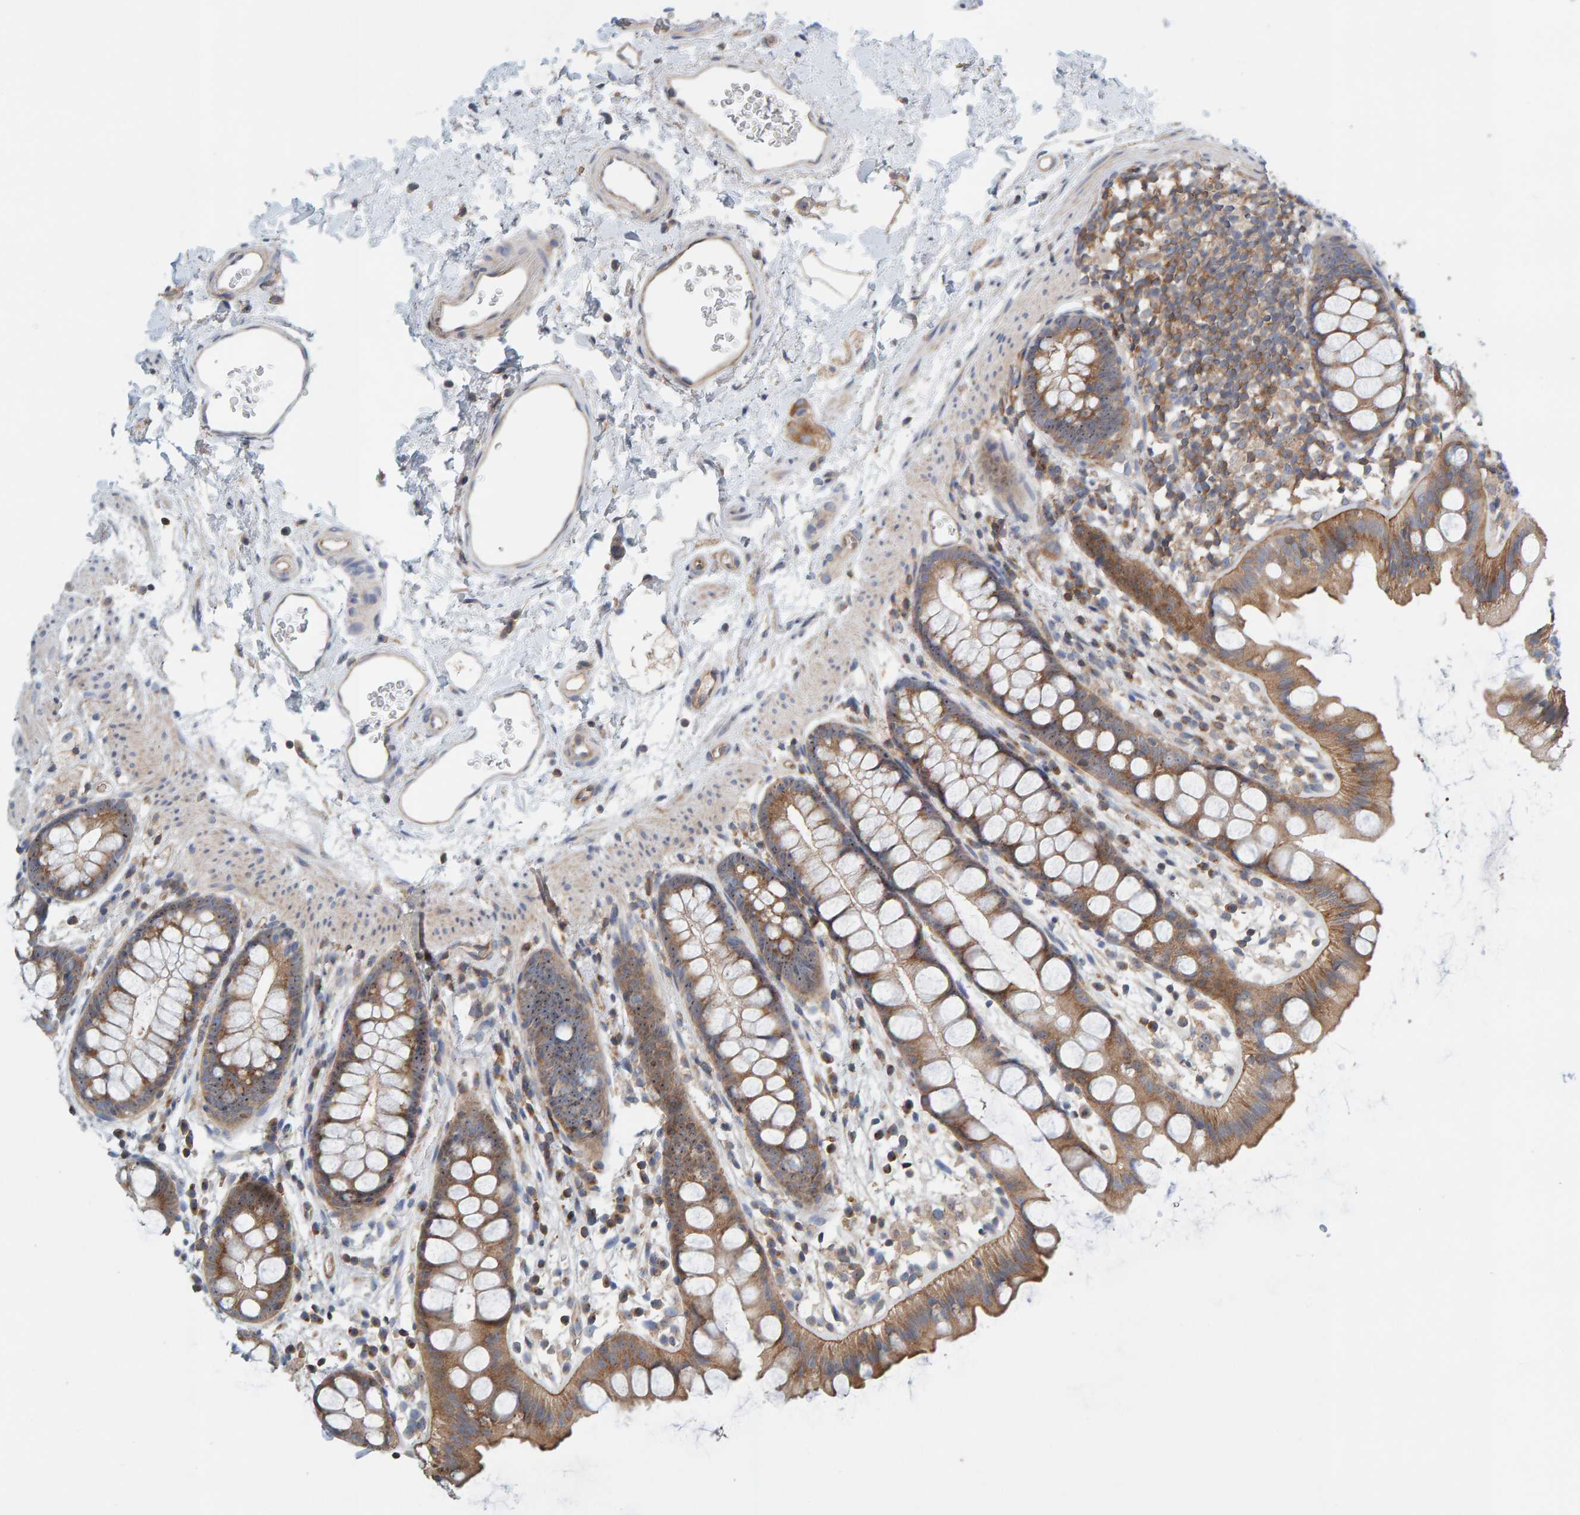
{"staining": {"intensity": "moderate", "quantity": ">75%", "location": "cytoplasmic/membranous,nuclear"}, "tissue": "rectum", "cell_type": "Glandular cells", "image_type": "normal", "snomed": [{"axis": "morphology", "description": "Normal tissue, NOS"}, {"axis": "topography", "description": "Rectum"}], "caption": "Approximately >75% of glandular cells in benign human rectum display moderate cytoplasmic/membranous,nuclear protein positivity as visualized by brown immunohistochemical staining.", "gene": "CCM2", "patient": {"sex": "female", "age": 65}}